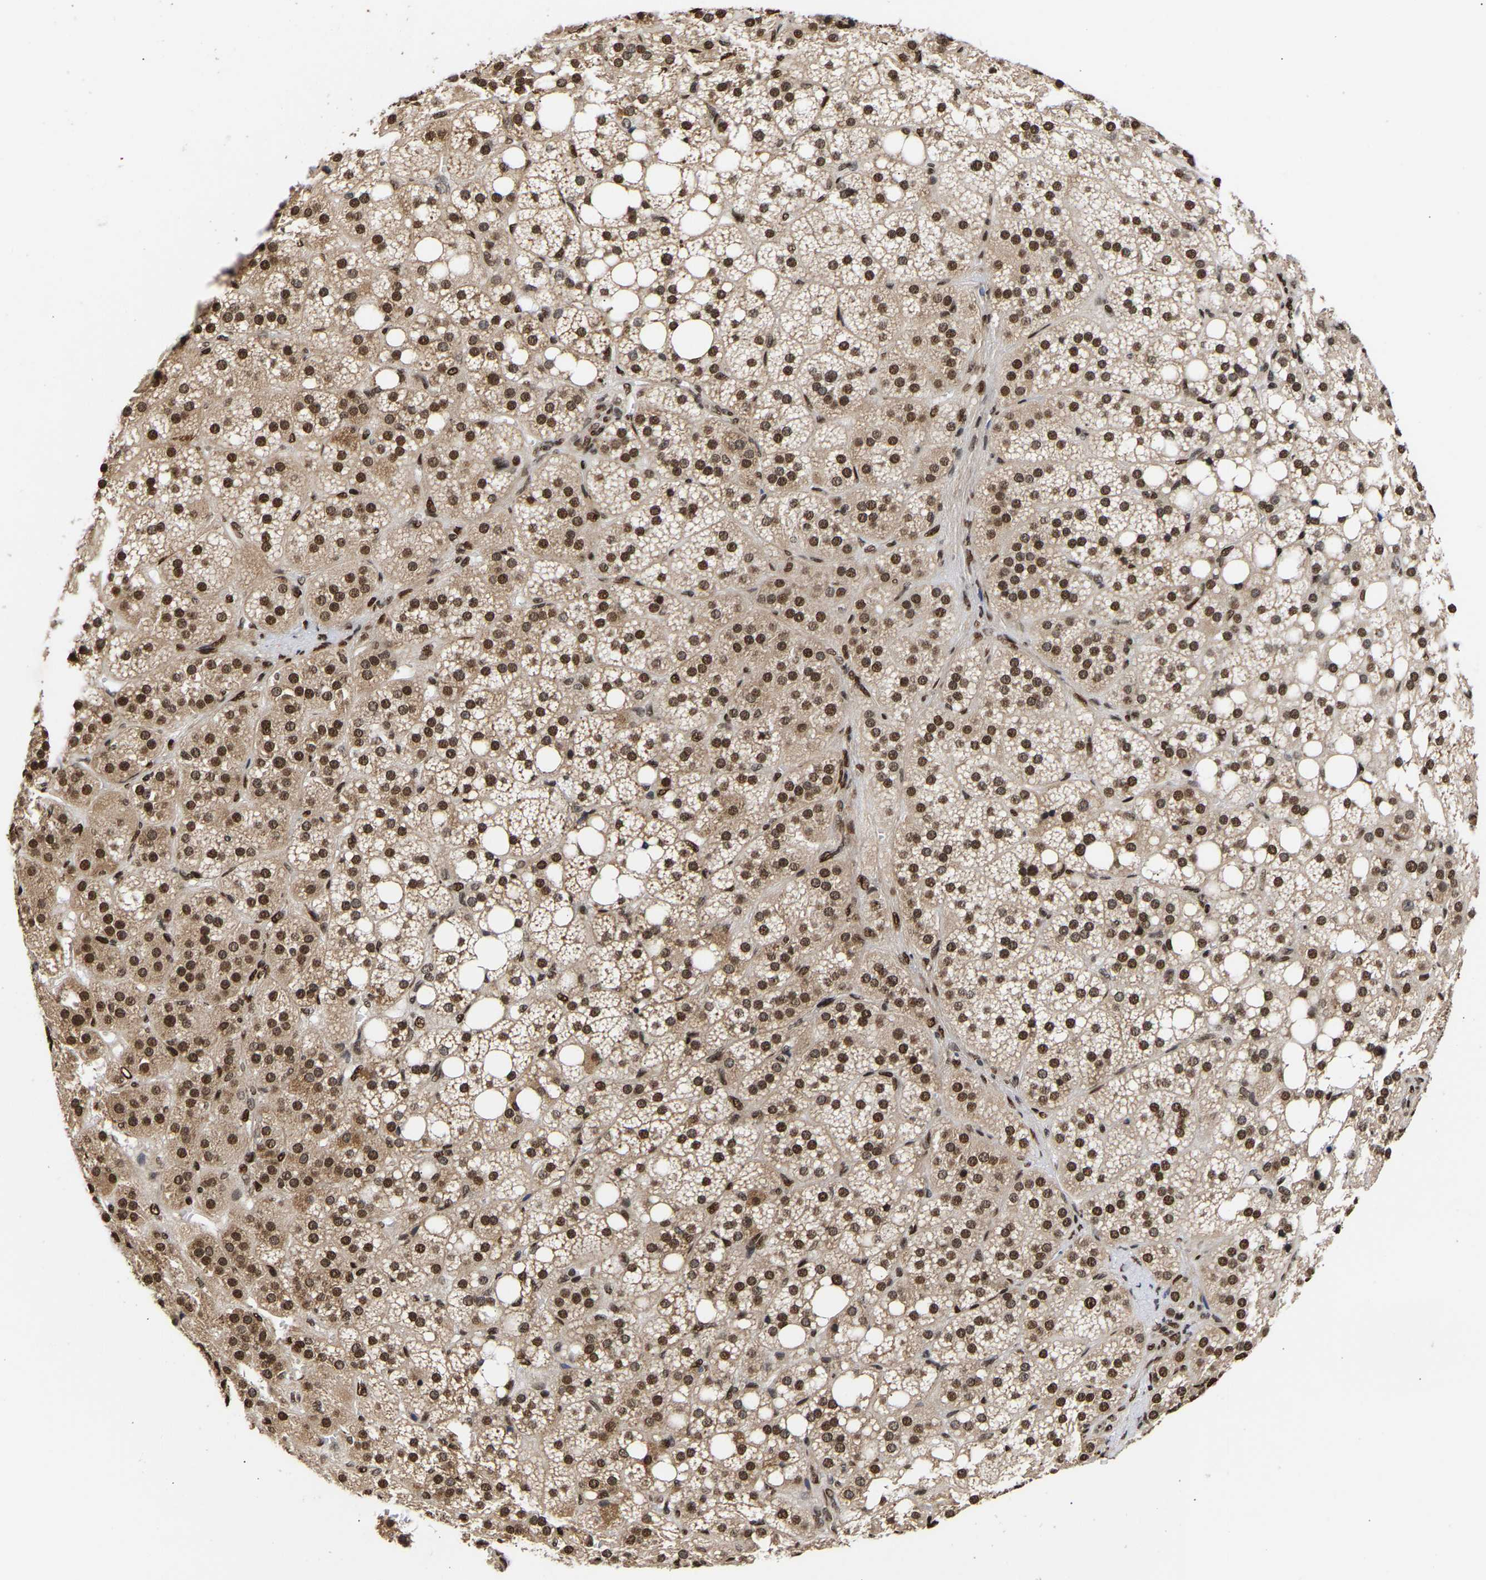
{"staining": {"intensity": "strong", "quantity": ">75%", "location": "nuclear"}, "tissue": "adrenal gland", "cell_type": "Glandular cells", "image_type": "normal", "snomed": [{"axis": "morphology", "description": "Normal tissue, NOS"}, {"axis": "topography", "description": "Adrenal gland"}], "caption": "Protein expression by immunohistochemistry reveals strong nuclear staining in approximately >75% of glandular cells in normal adrenal gland.", "gene": "PSIP1", "patient": {"sex": "female", "age": 59}}